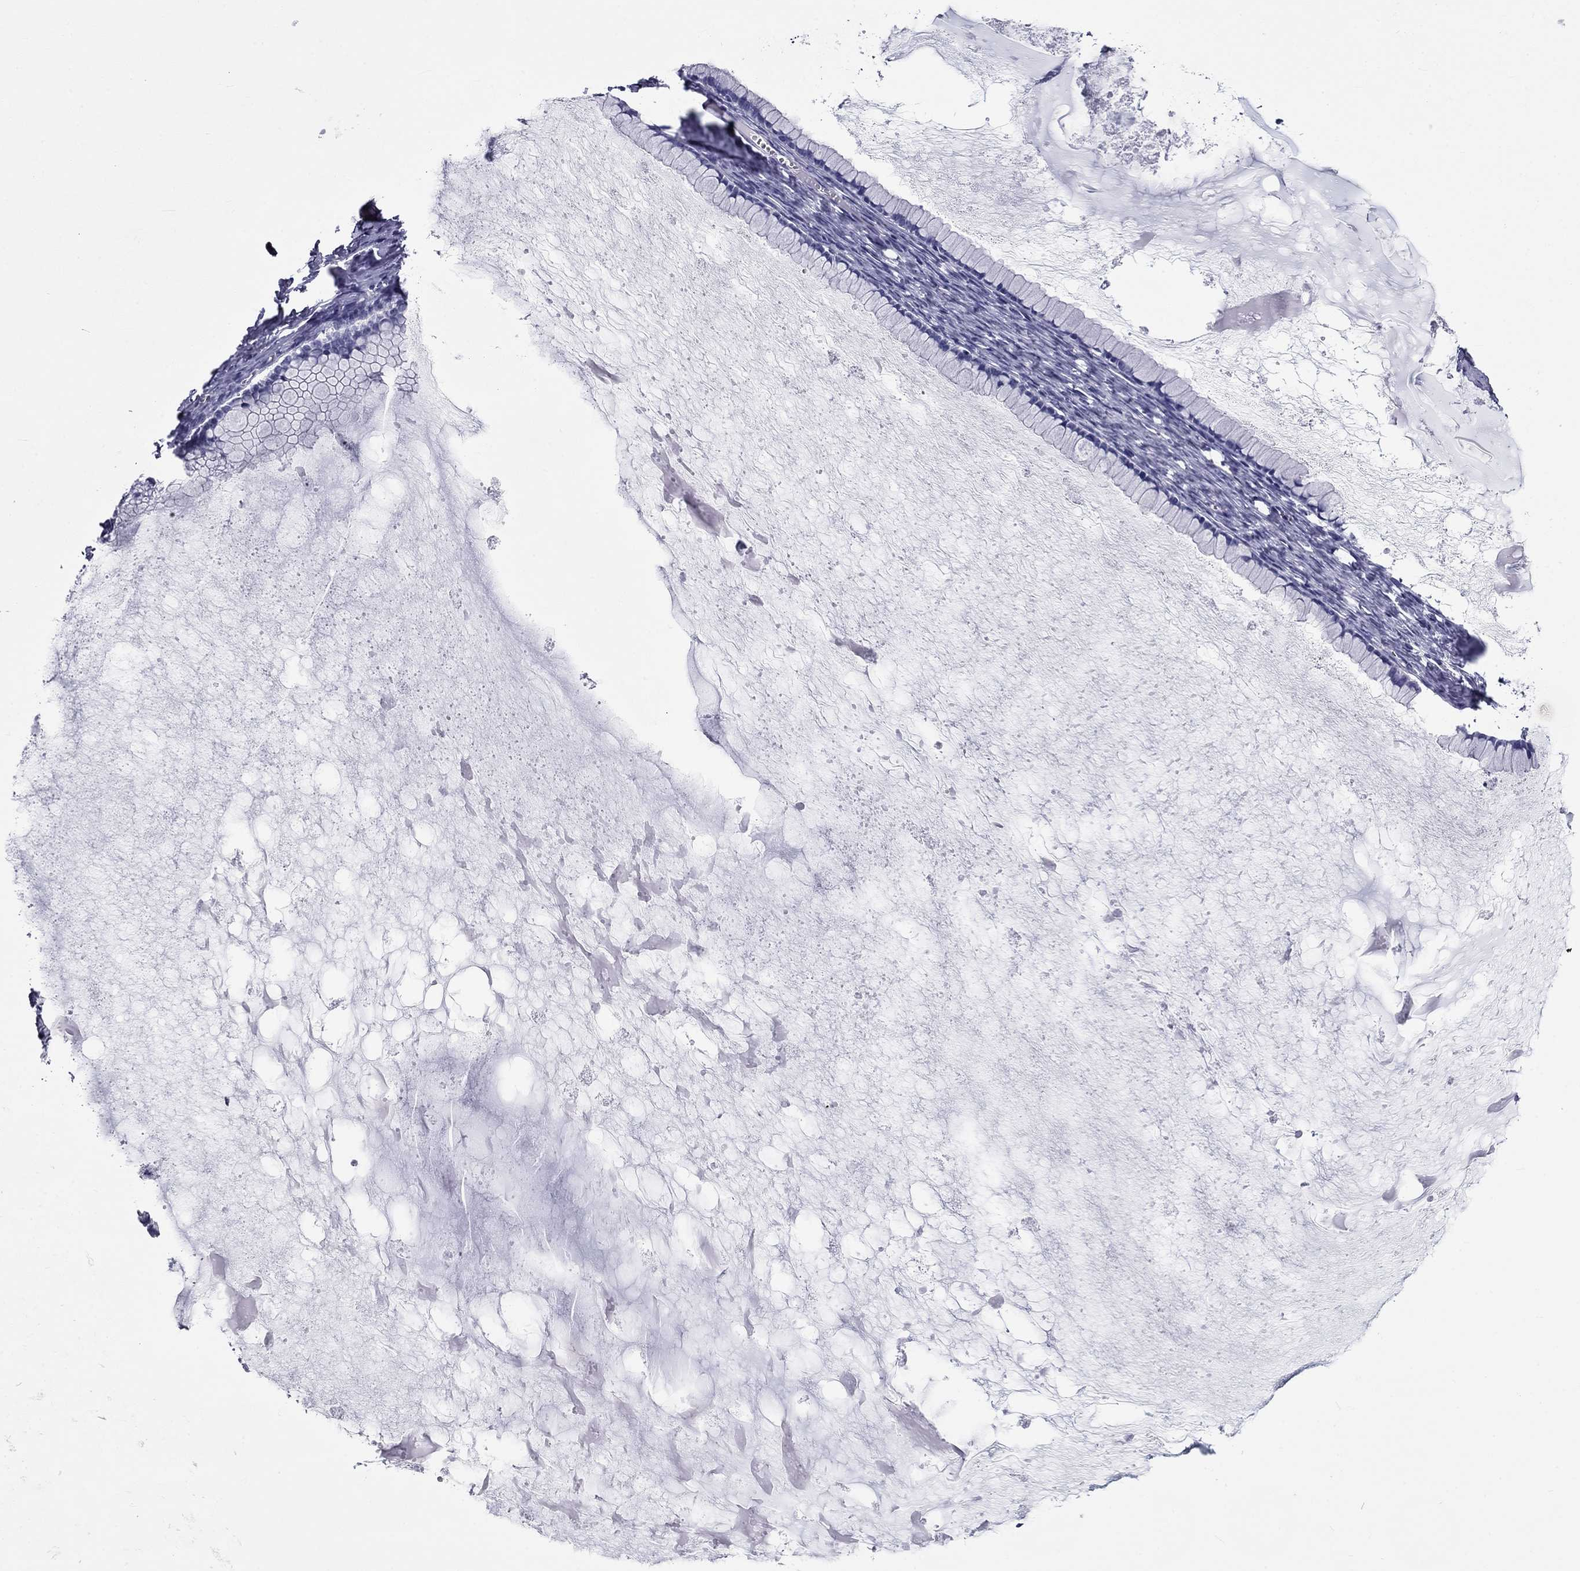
{"staining": {"intensity": "negative", "quantity": "none", "location": "none"}, "tissue": "ovarian cancer", "cell_type": "Tumor cells", "image_type": "cancer", "snomed": [{"axis": "morphology", "description": "Cystadenocarcinoma, mucinous, NOS"}, {"axis": "topography", "description": "Ovary"}], "caption": "Immunohistochemistry of ovarian cancer (mucinous cystadenocarcinoma) demonstrates no expression in tumor cells.", "gene": "DNALI1", "patient": {"sex": "female", "age": 41}}